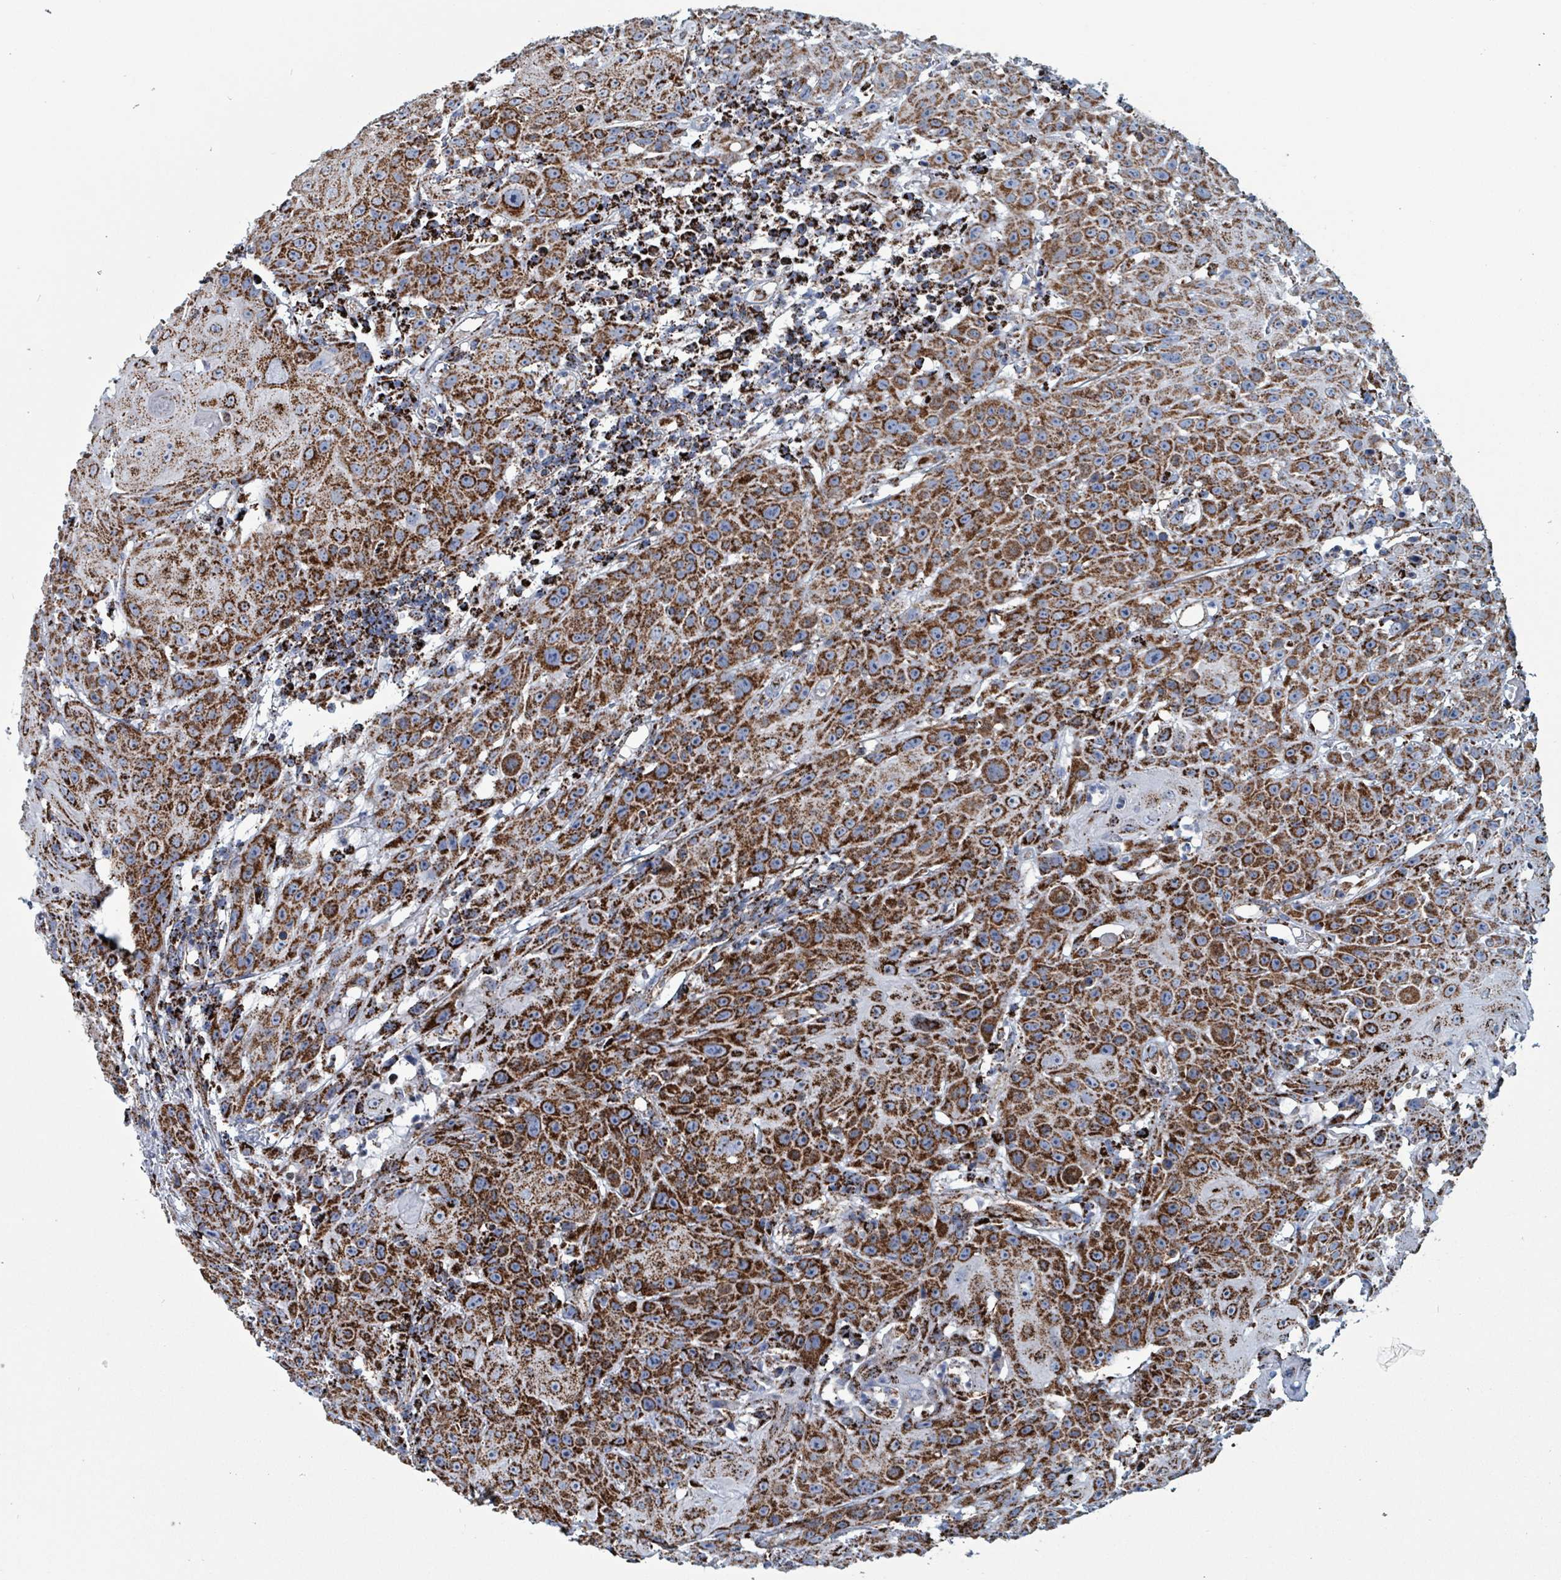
{"staining": {"intensity": "strong", "quantity": ">75%", "location": "cytoplasmic/membranous"}, "tissue": "head and neck cancer", "cell_type": "Tumor cells", "image_type": "cancer", "snomed": [{"axis": "morphology", "description": "Squamous cell carcinoma, NOS"}, {"axis": "topography", "description": "Skin"}, {"axis": "topography", "description": "Head-Neck"}], "caption": "Immunohistochemical staining of head and neck cancer exhibits high levels of strong cytoplasmic/membranous staining in approximately >75% of tumor cells.", "gene": "IDH3B", "patient": {"sex": "male", "age": 80}}